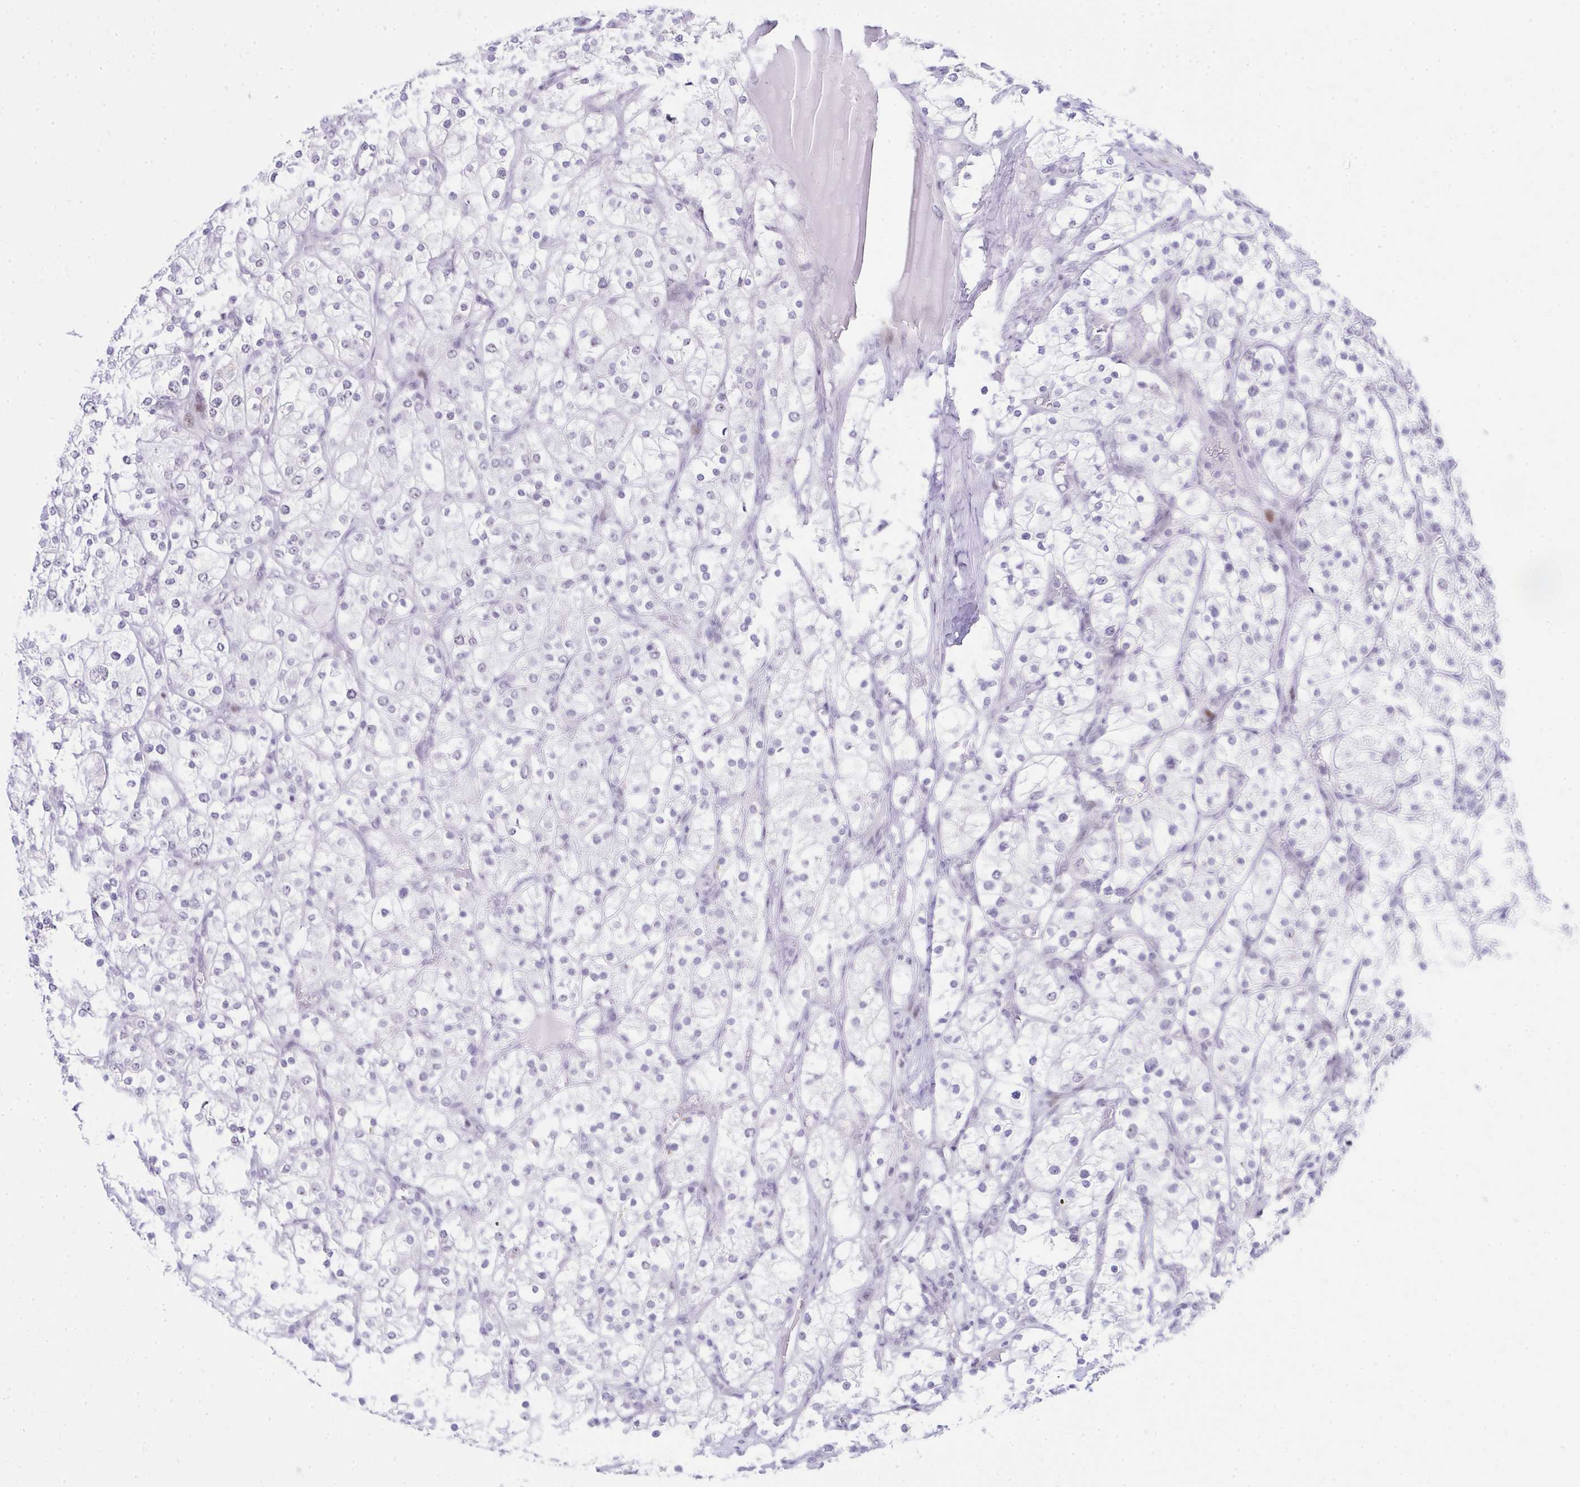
{"staining": {"intensity": "negative", "quantity": "none", "location": "none"}, "tissue": "renal cancer", "cell_type": "Tumor cells", "image_type": "cancer", "snomed": [{"axis": "morphology", "description": "Adenocarcinoma, NOS"}, {"axis": "topography", "description": "Kidney"}], "caption": "Human renal cancer (adenocarcinoma) stained for a protein using immunohistochemistry displays no positivity in tumor cells.", "gene": "GLDN", "patient": {"sex": "male", "age": 80}}